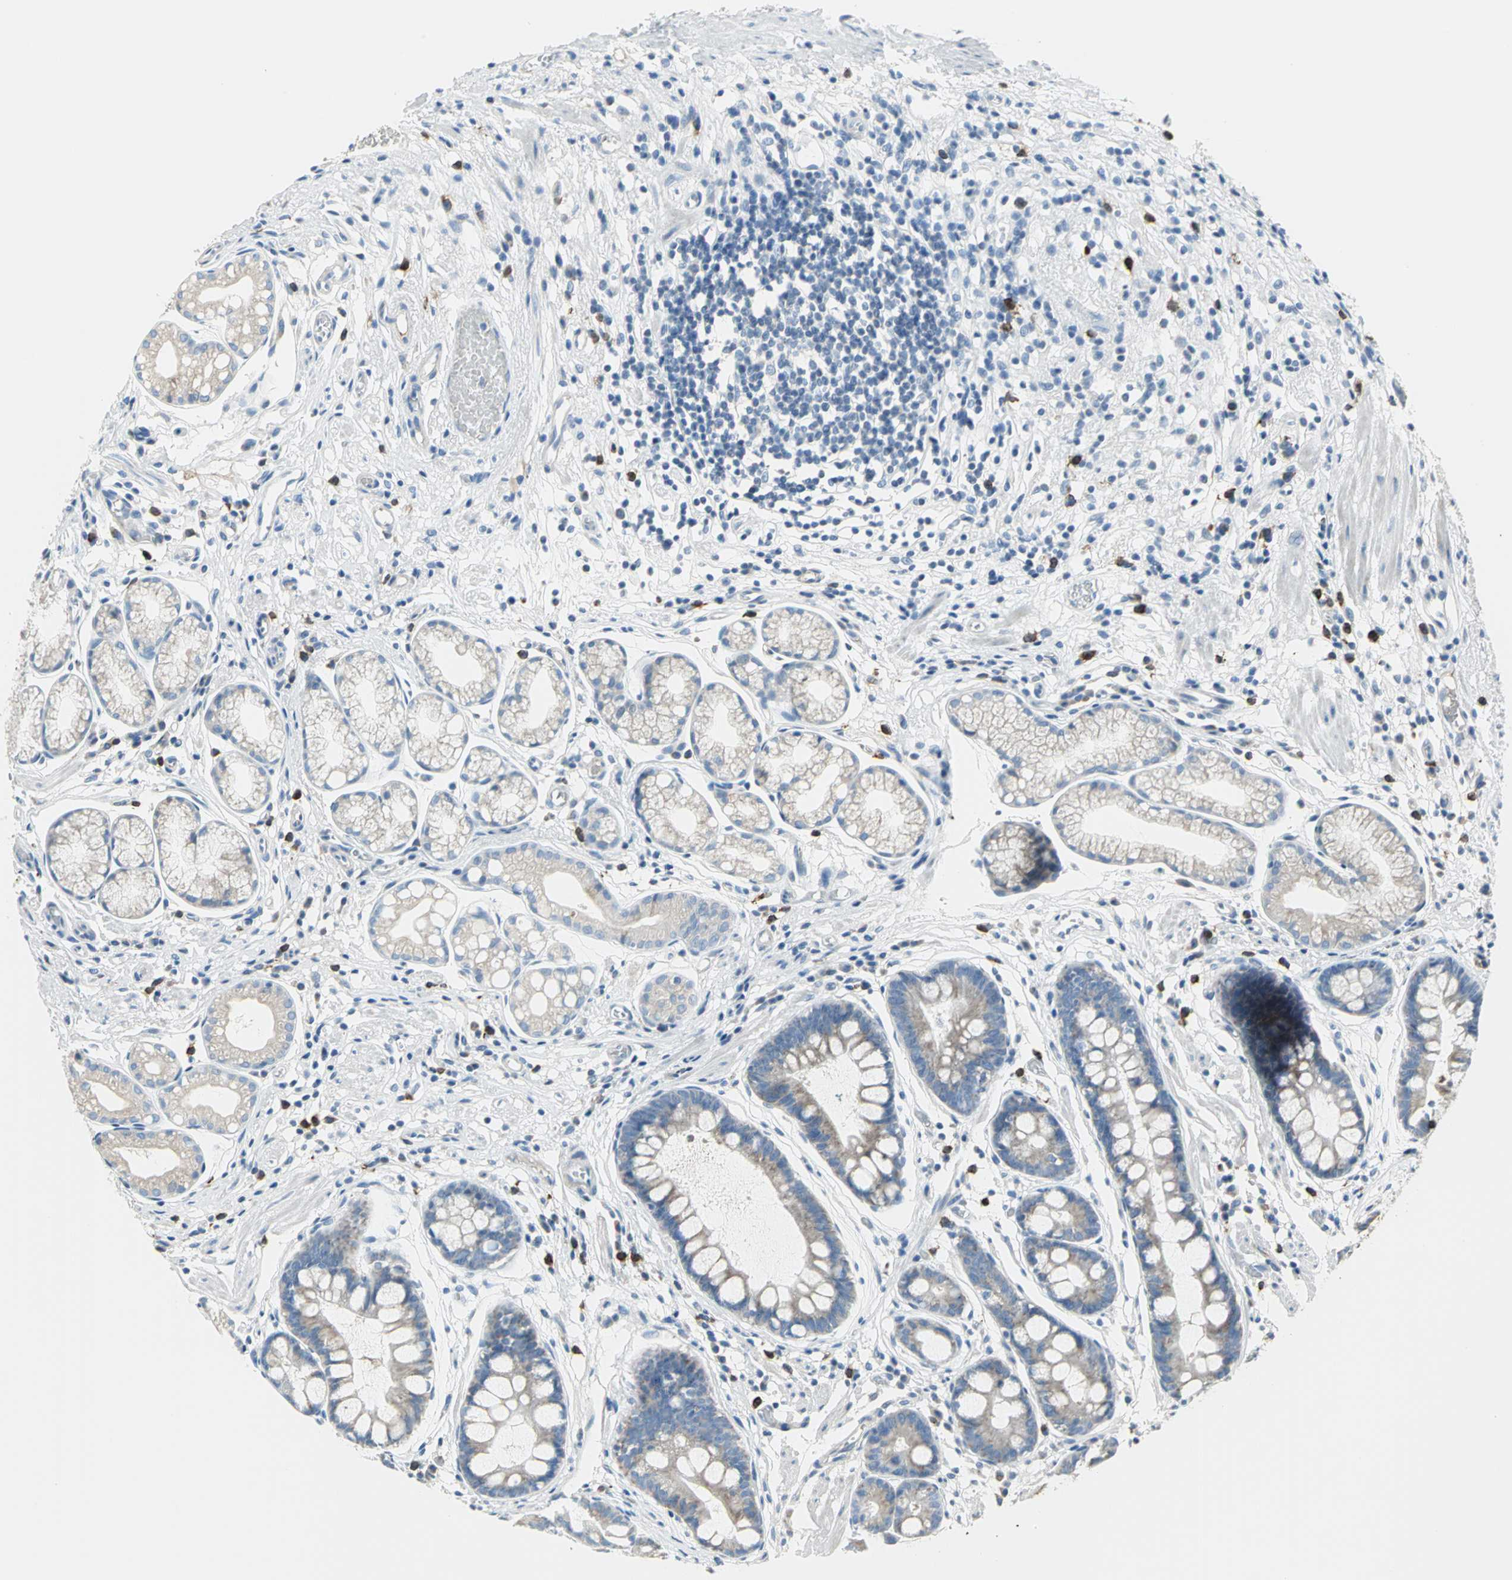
{"staining": {"intensity": "moderate", "quantity": "25%-75%", "location": "cytoplasmic/membranous"}, "tissue": "stomach", "cell_type": "Glandular cells", "image_type": "normal", "snomed": [{"axis": "morphology", "description": "Normal tissue, NOS"}, {"axis": "morphology", "description": "Inflammation, NOS"}, {"axis": "topography", "description": "Stomach, lower"}], "caption": "Stomach stained with immunohistochemistry (IHC) demonstrates moderate cytoplasmic/membranous positivity in about 25%-75% of glandular cells.", "gene": "ALOX15", "patient": {"sex": "male", "age": 59}}